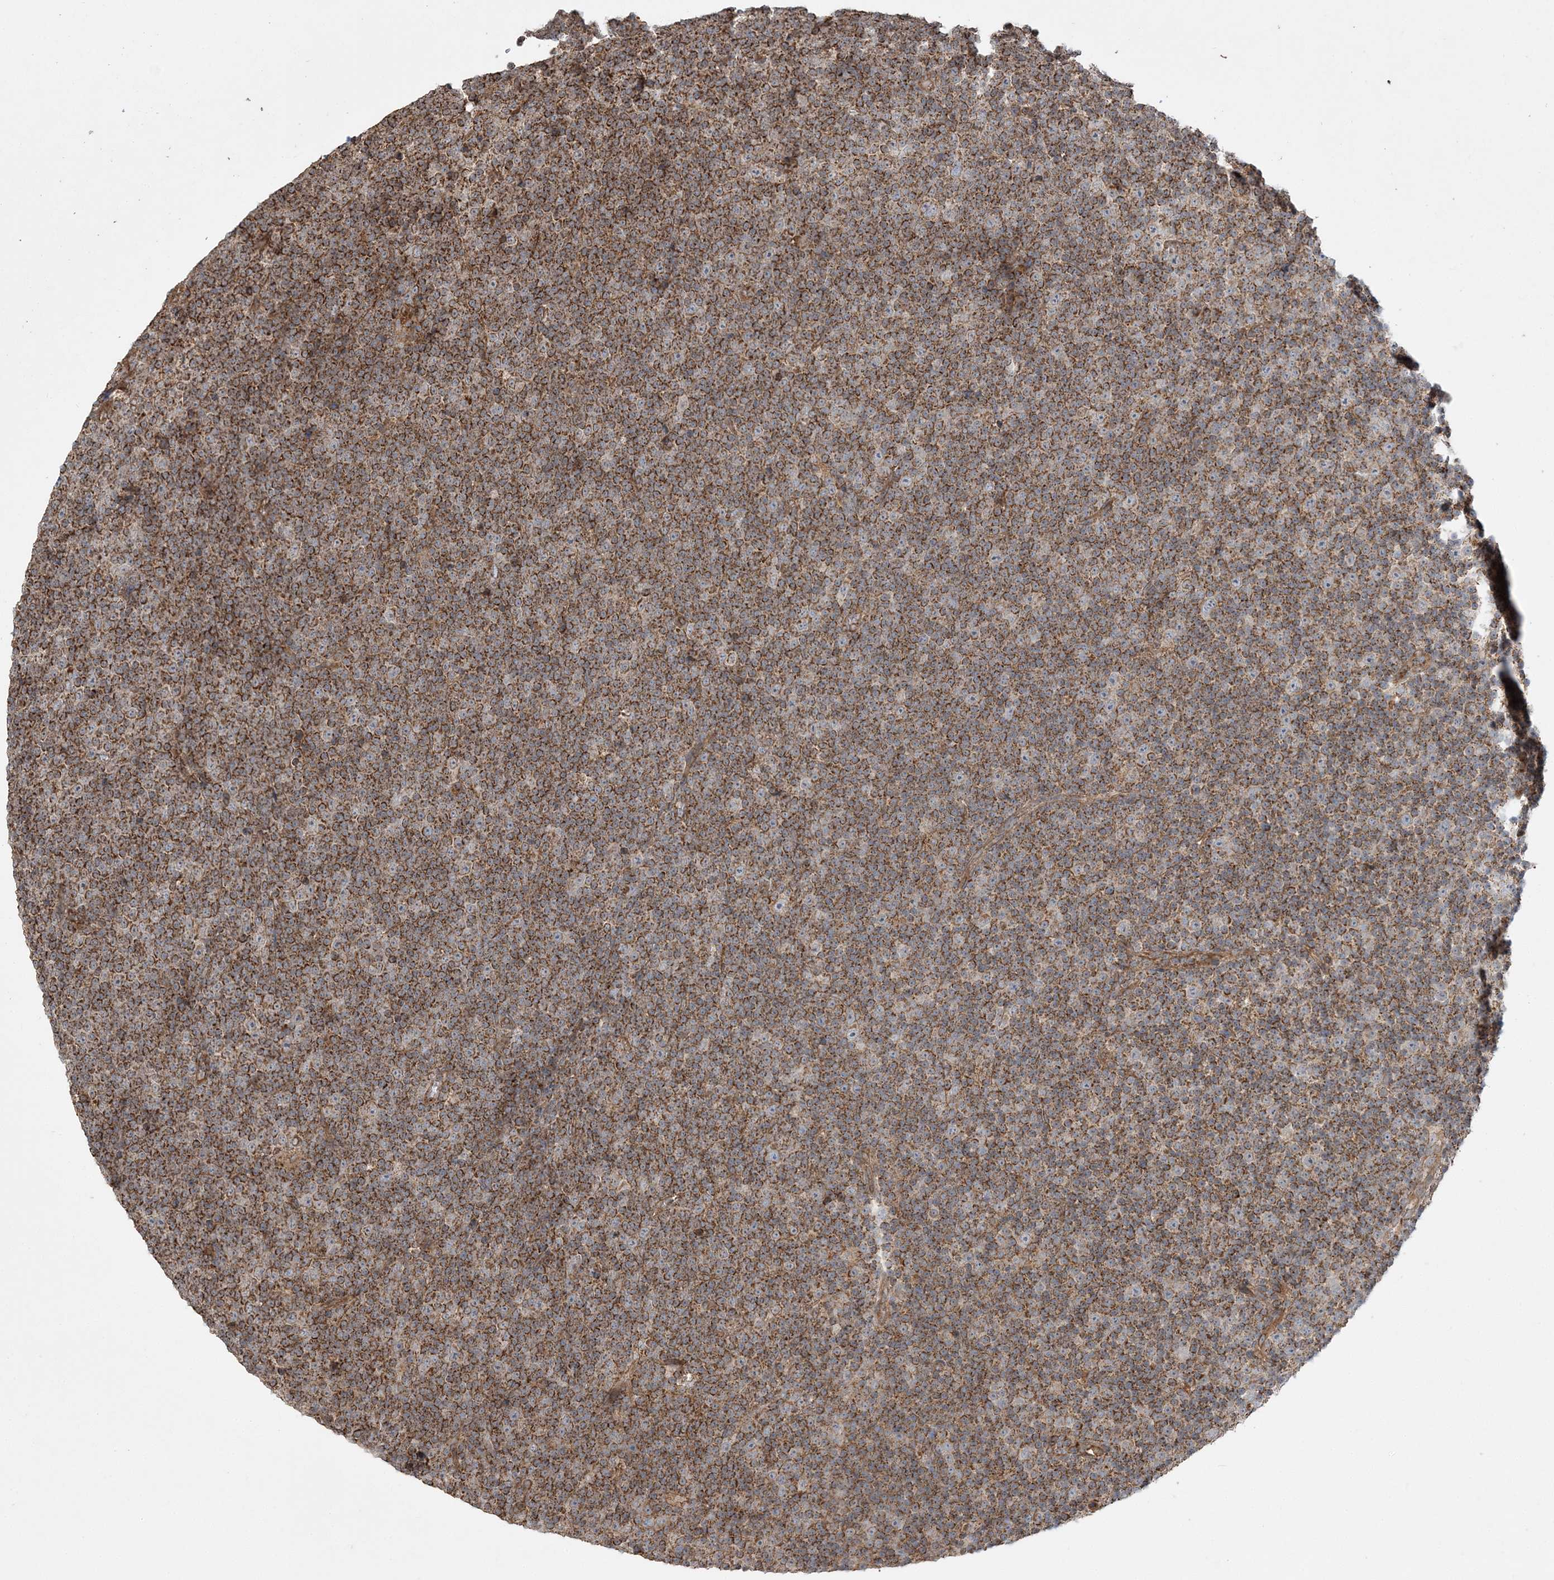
{"staining": {"intensity": "strong", "quantity": ">75%", "location": "cytoplasmic/membranous"}, "tissue": "lymphoma", "cell_type": "Tumor cells", "image_type": "cancer", "snomed": [{"axis": "morphology", "description": "Malignant lymphoma, non-Hodgkin's type, Low grade"}, {"axis": "topography", "description": "Lymph node"}], "caption": "Immunohistochemical staining of human malignant lymphoma, non-Hodgkin's type (low-grade) displays high levels of strong cytoplasmic/membranous protein expression in approximately >75% of tumor cells. (Stains: DAB in brown, nuclei in blue, Microscopy: brightfield microscopy at high magnification).", "gene": "SCLT1", "patient": {"sex": "female", "age": 67}}